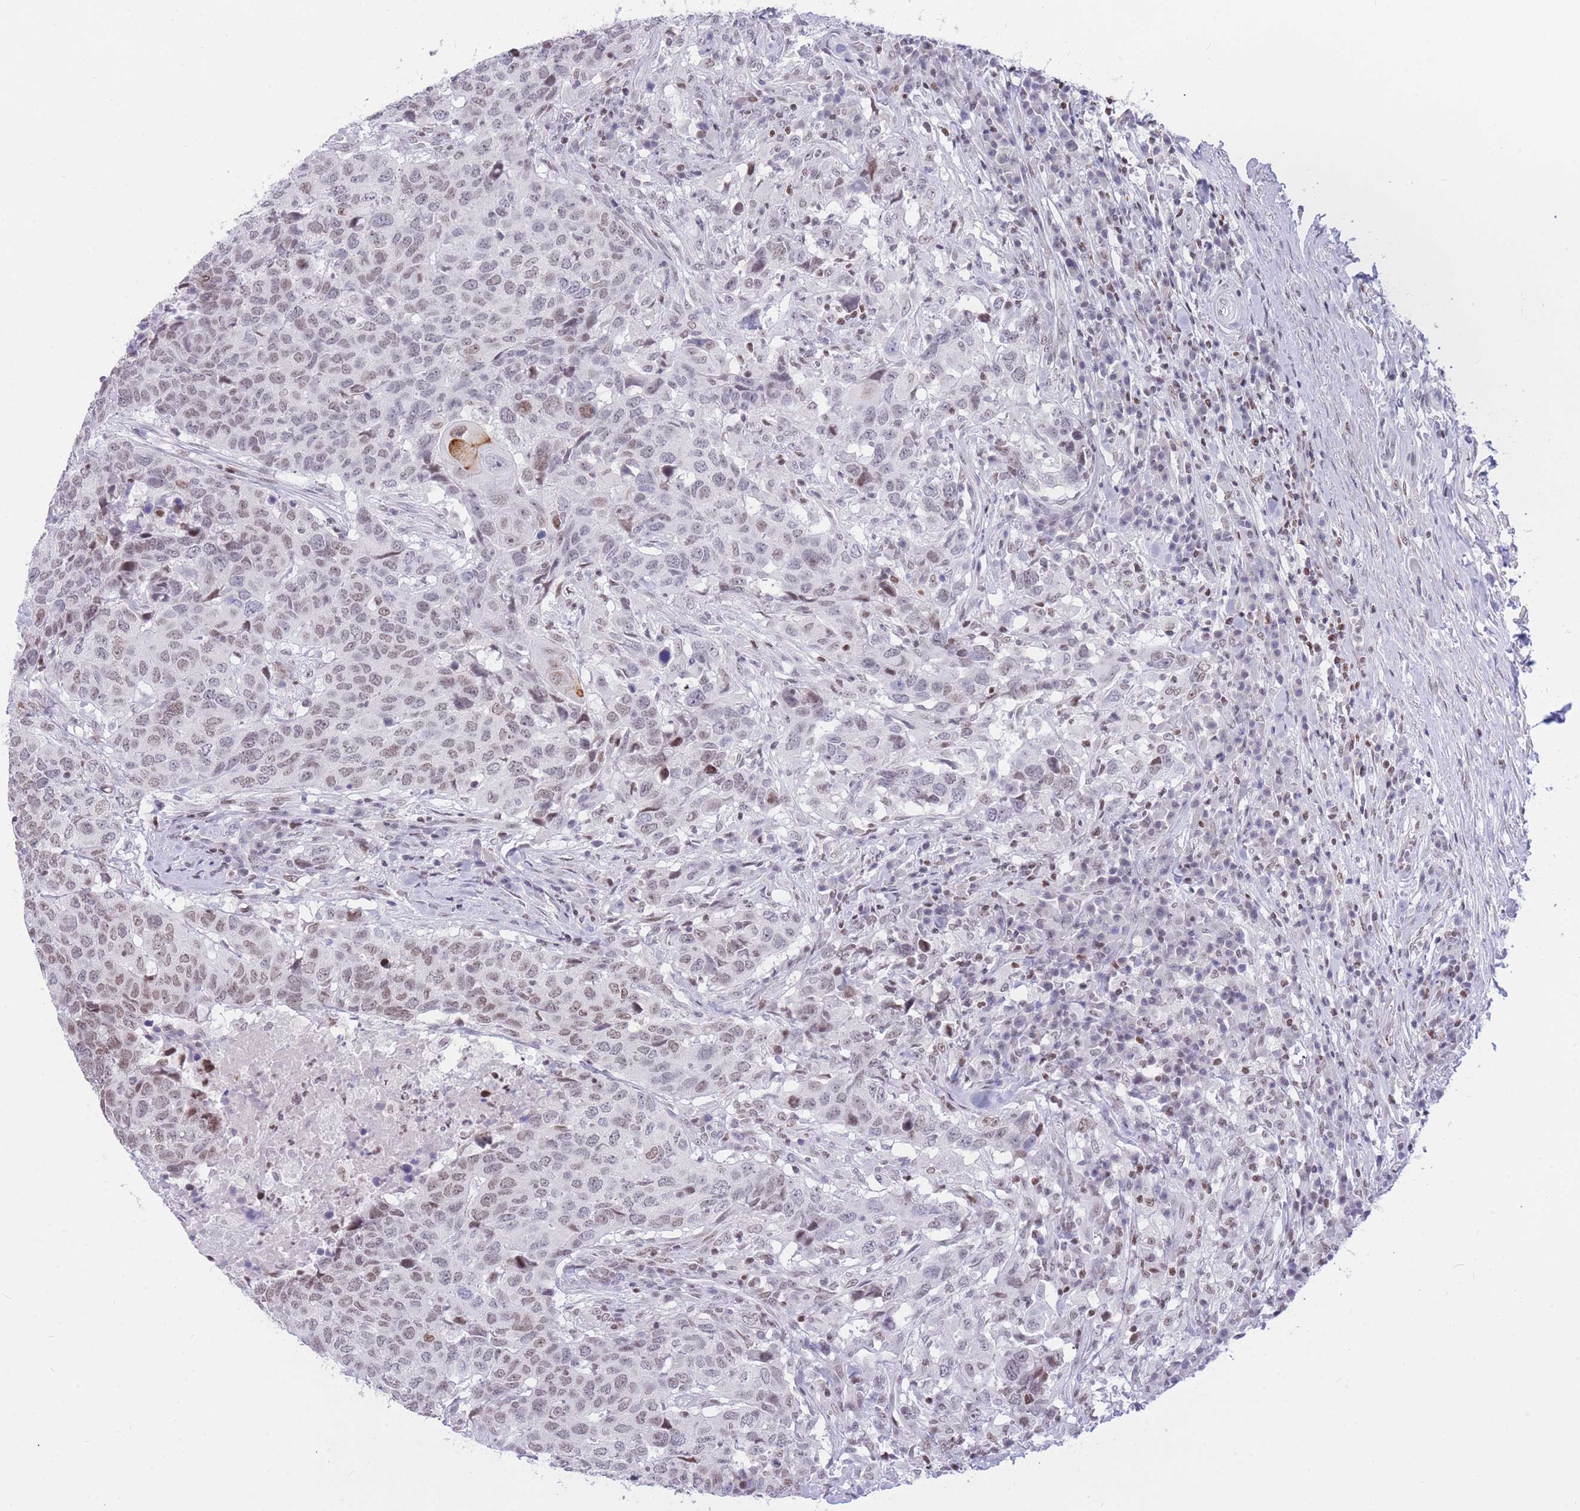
{"staining": {"intensity": "weak", "quantity": "25%-75%", "location": "nuclear"}, "tissue": "head and neck cancer", "cell_type": "Tumor cells", "image_type": "cancer", "snomed": [{"axis": "morphology", "description": "Normal tissue, NOS"}, {"axis": "morphology", "description": "Squamous cell carcinoma, NOS"}, {"axis": "topography", "description": "Skeletal muscle"}, {"axis": "topography", "description": "Vascular tissue"}, {"axis": "topography", "description": "Peripheral nerve tissue"}, {"axis": "topography", "description": "Head-Neck"}], "caption": "Head and neck cancer stained for a protein shows weak nuclear positivity in tumor cells.", "gene": "HMGN1", "patient": {"sex": "male", "age": 66}}